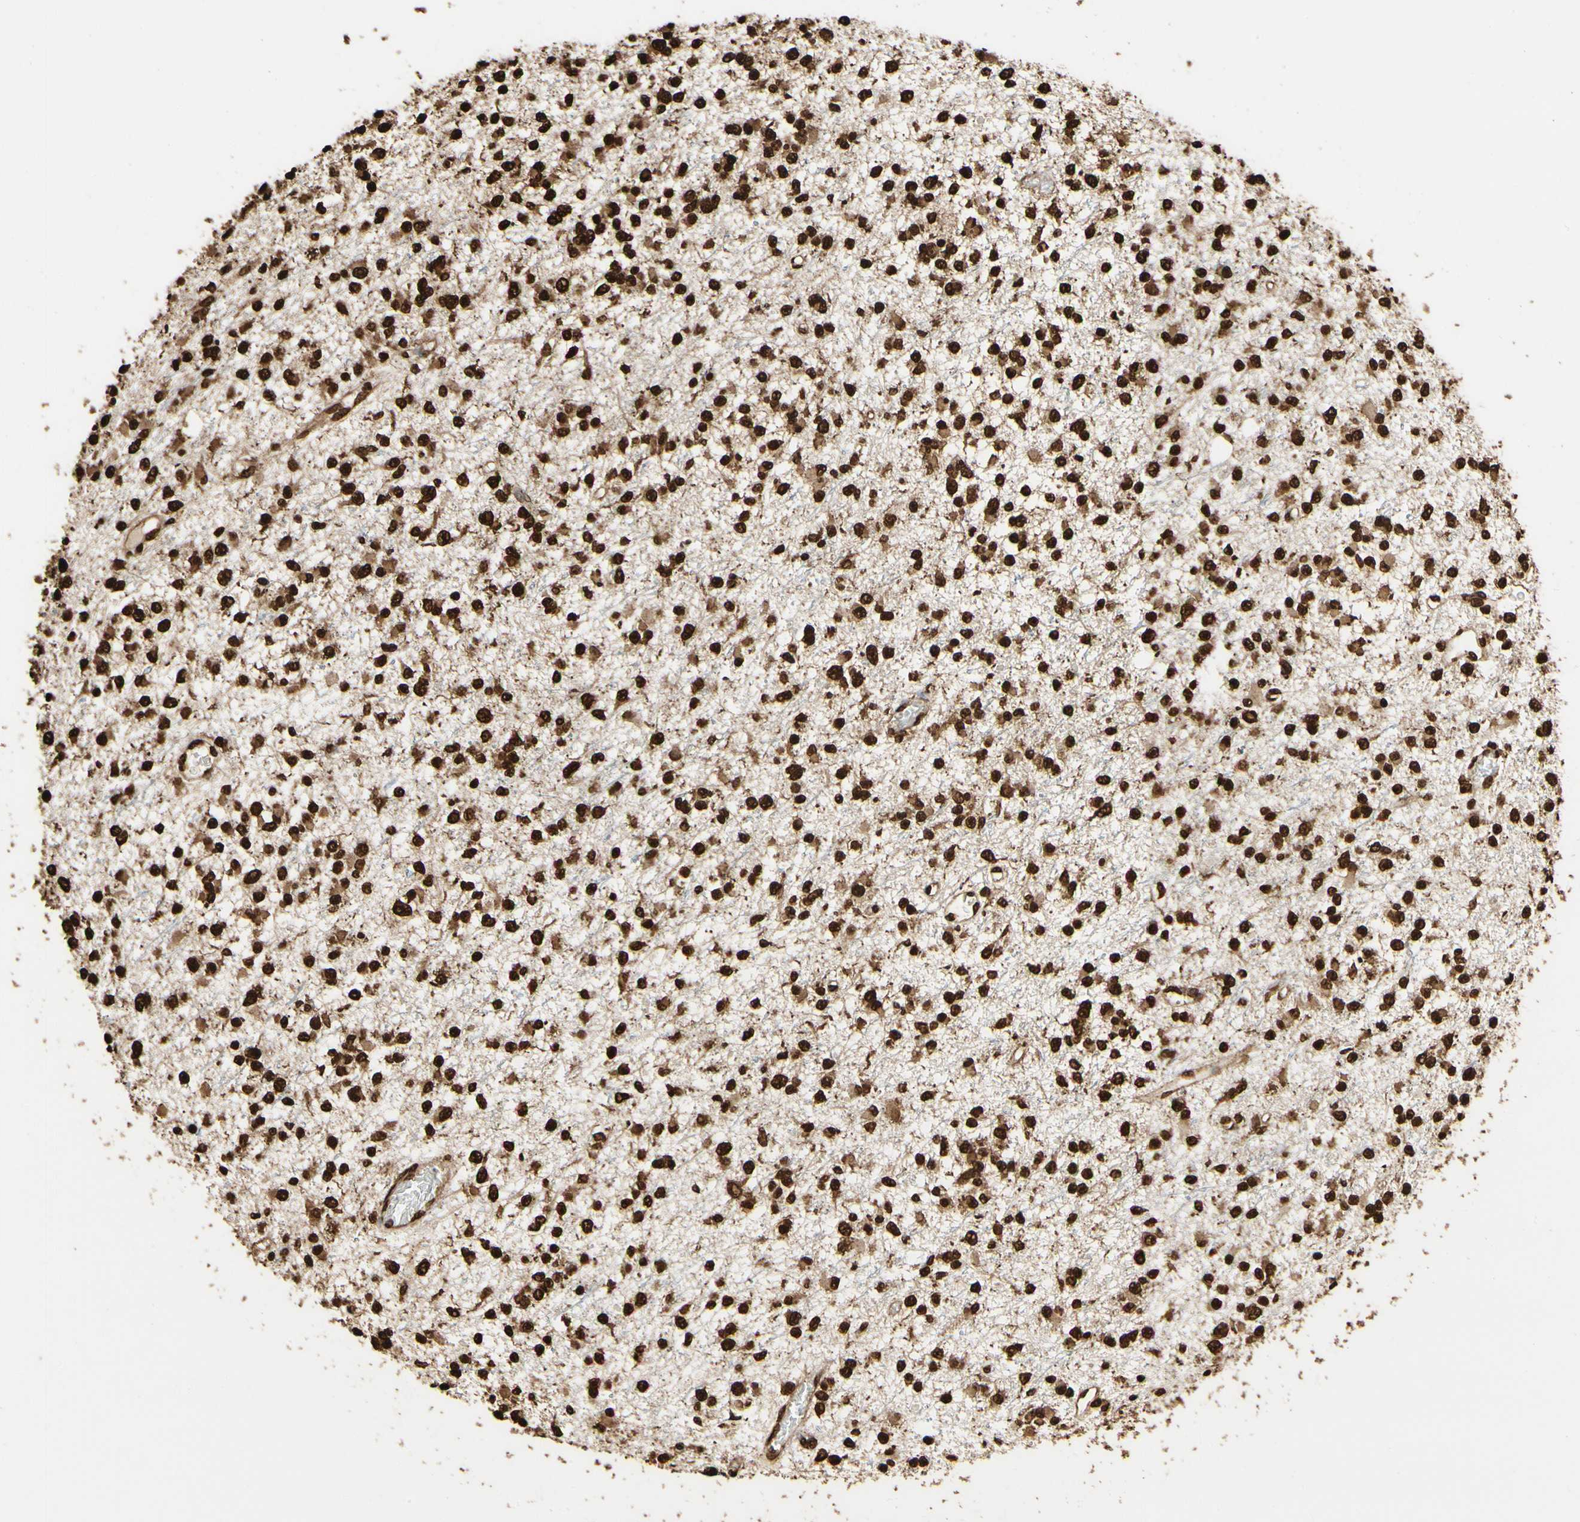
{"staining": {"intensity": "strong", "quantity": ">75%", "location": "cytoplasmic/membranous,nuclear"}, "tissue": "glioma", "cell_type": "Tumor cells", "image_type": "cancer", "snomed": [{"axis": "morphology", "description": "Glioma, malignant, Low grade"}, {"axis": "topography", "description": "Brain"}], "caption": "Glioma stained with a brown dye displays strong cytoplasmic/membranous and nuclear positive staining in about >75% of tumor cells.", "gene": "HNRNPK", "patient": {"sex": "female", "age": 22}}